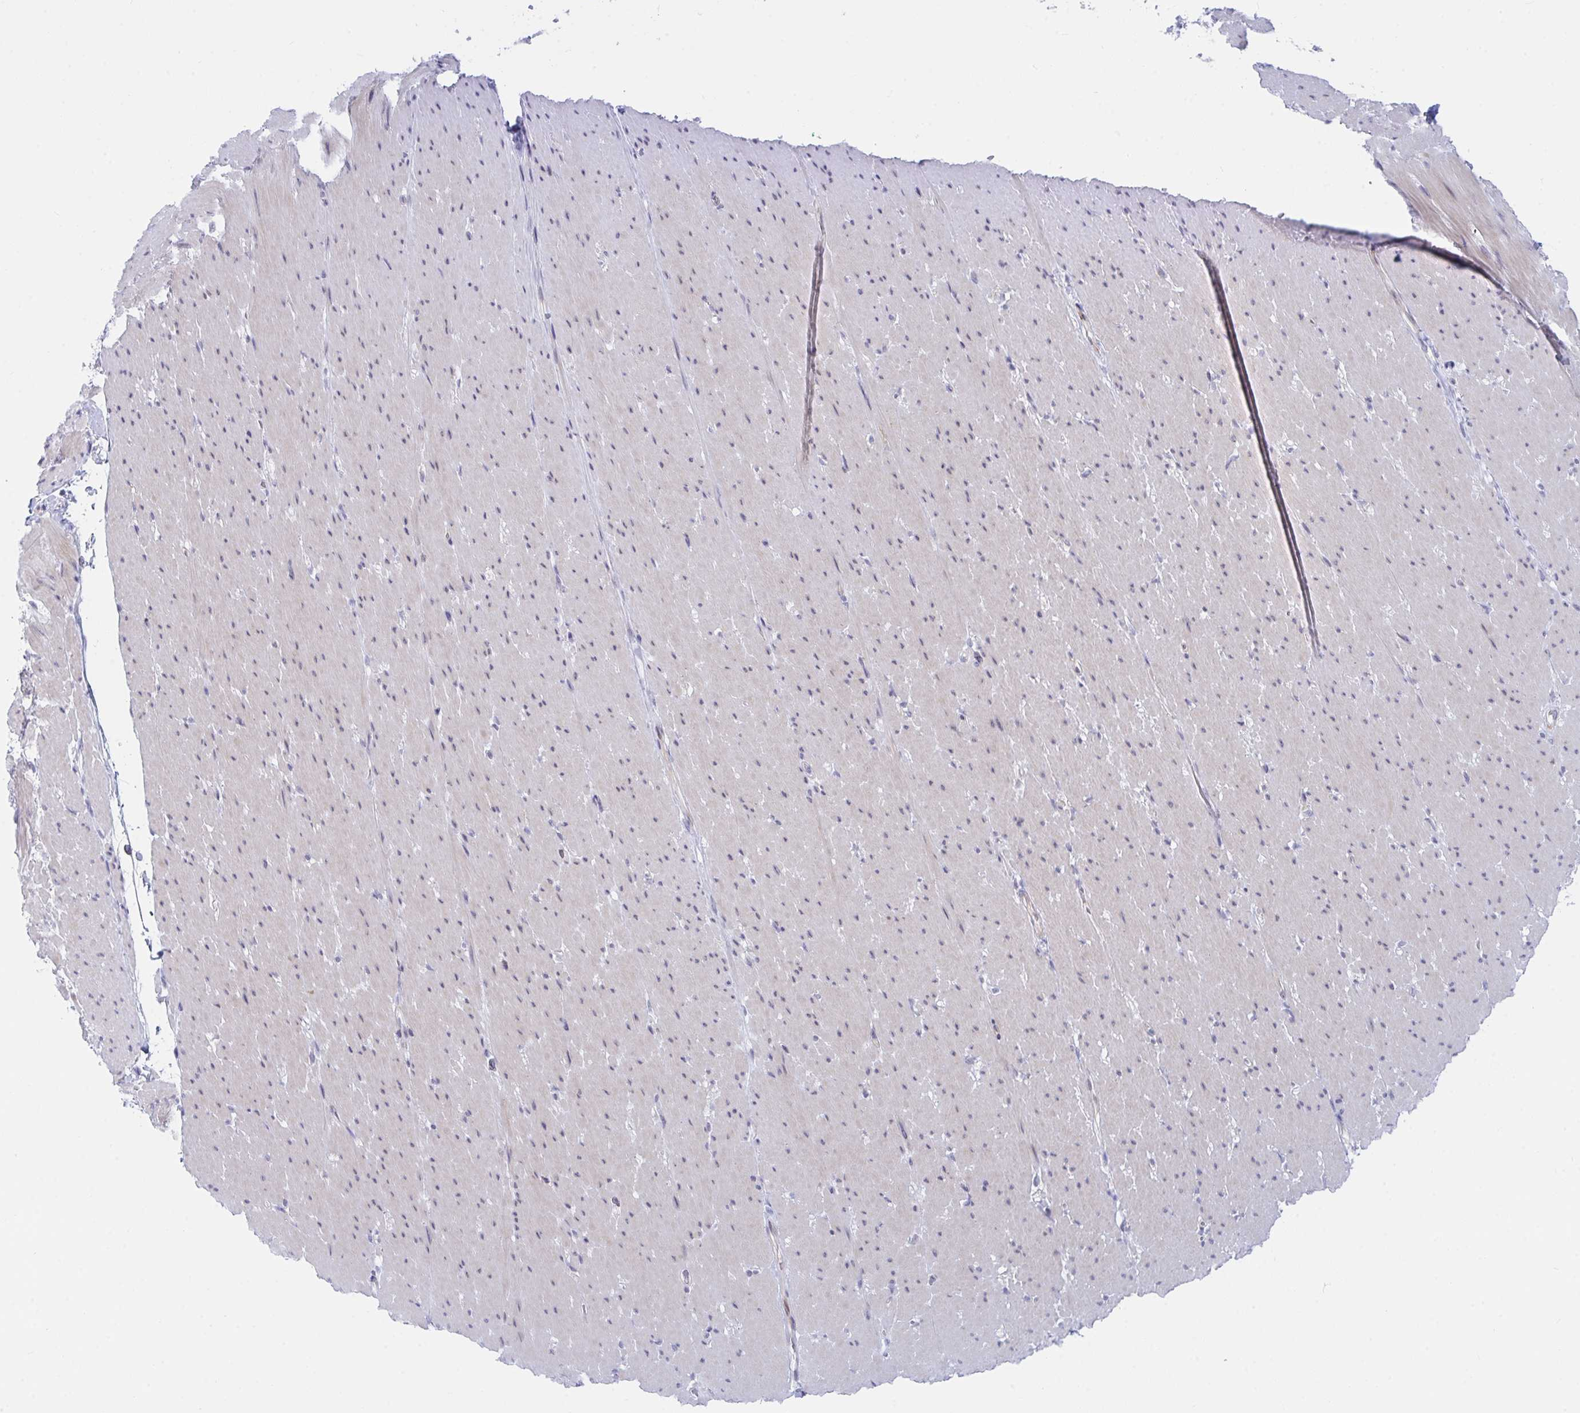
{"staining": {"intensity": "weak", "quantity": "25%-75%", "location": "cytoplasmic/membranous,nuclear"}, "tissue": "smooth muscle", "cell_type": "Smooth muscle cells", "image_type": "normal", "snomed": [{"axis": "morphology", "description": "Normal tissue, NOS"}, {"axis": "topography", "description": "Smooth muscle"}, {"axis": "topography", "description": "Rectum"}], "caption": "DAB immunohistochemical staining of normal human smooth muscle shows weak cytoplasmic/membranous,nuclear protein staining in about 25%-75% of smooth muscle cells.", "gene": "DAOA", "patient": {"sex": "male", "age": 53}}